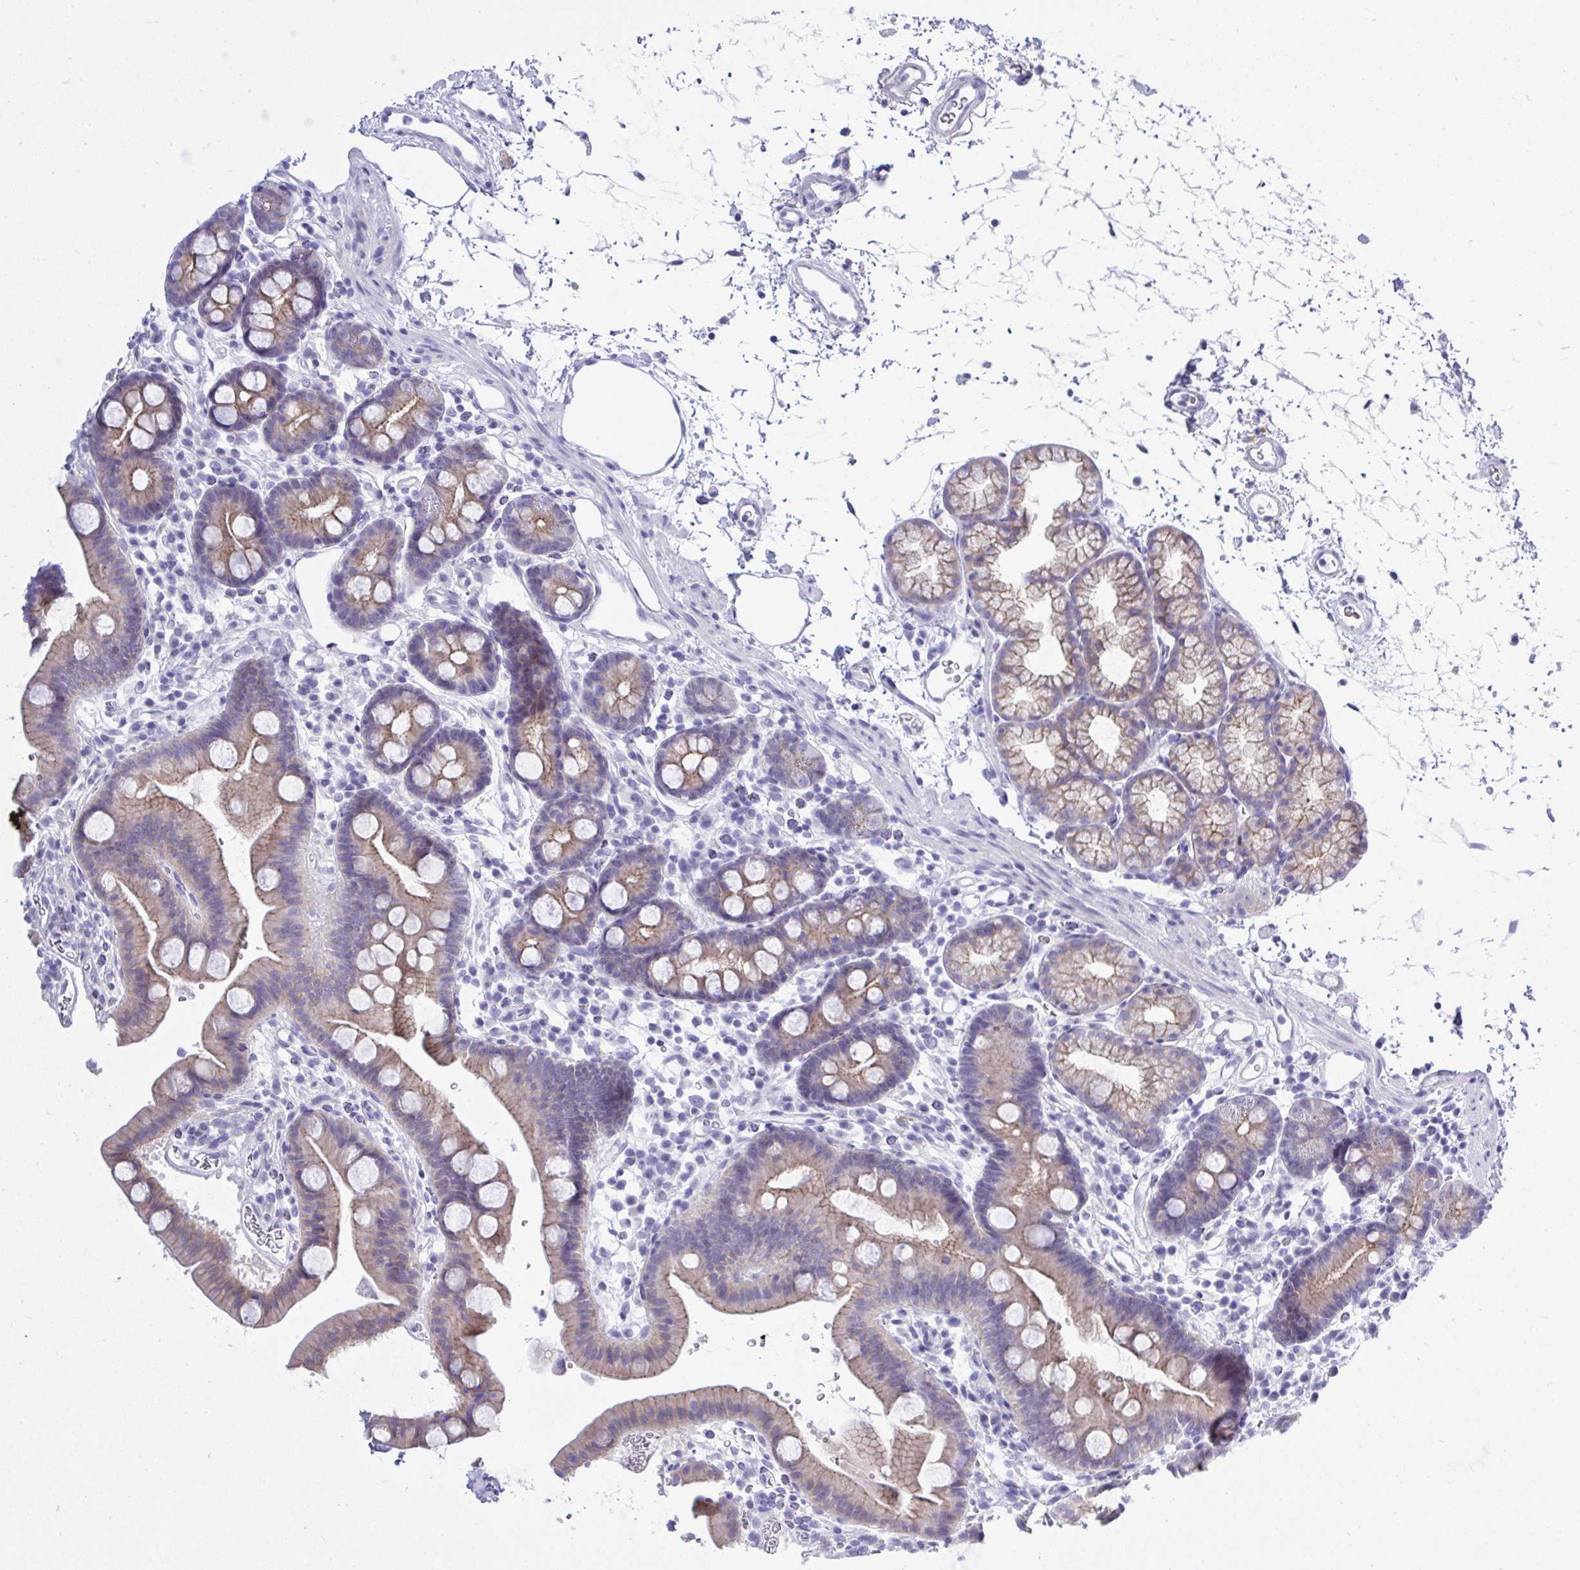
{"staining": {"intensity": "weak", "quantity": "25%-75%", "location": "cytoplasmic/membranous"}, "tissue": "duodenum", "cell_type": "Glandular cells", "image_type": "normal", "snomed": [{"axis": "morphology", "description": "Normal tissue, NOS"}, {"axis": "topography", "description": "Duodenum"}], "caption": "Protein staining by immunohistochemistry demonstrates weak cytoplasmic/membranous staining in about 25%-75% of glandular cells in normal duodenum. The staining was performed using DAB to visualize the protein expression in brown, while the nuclei were stained in blue with hematoxylin (Magnification: 20x).", "gene": "GLB1L2", "patient": {"sex": "male", "age": 59}}